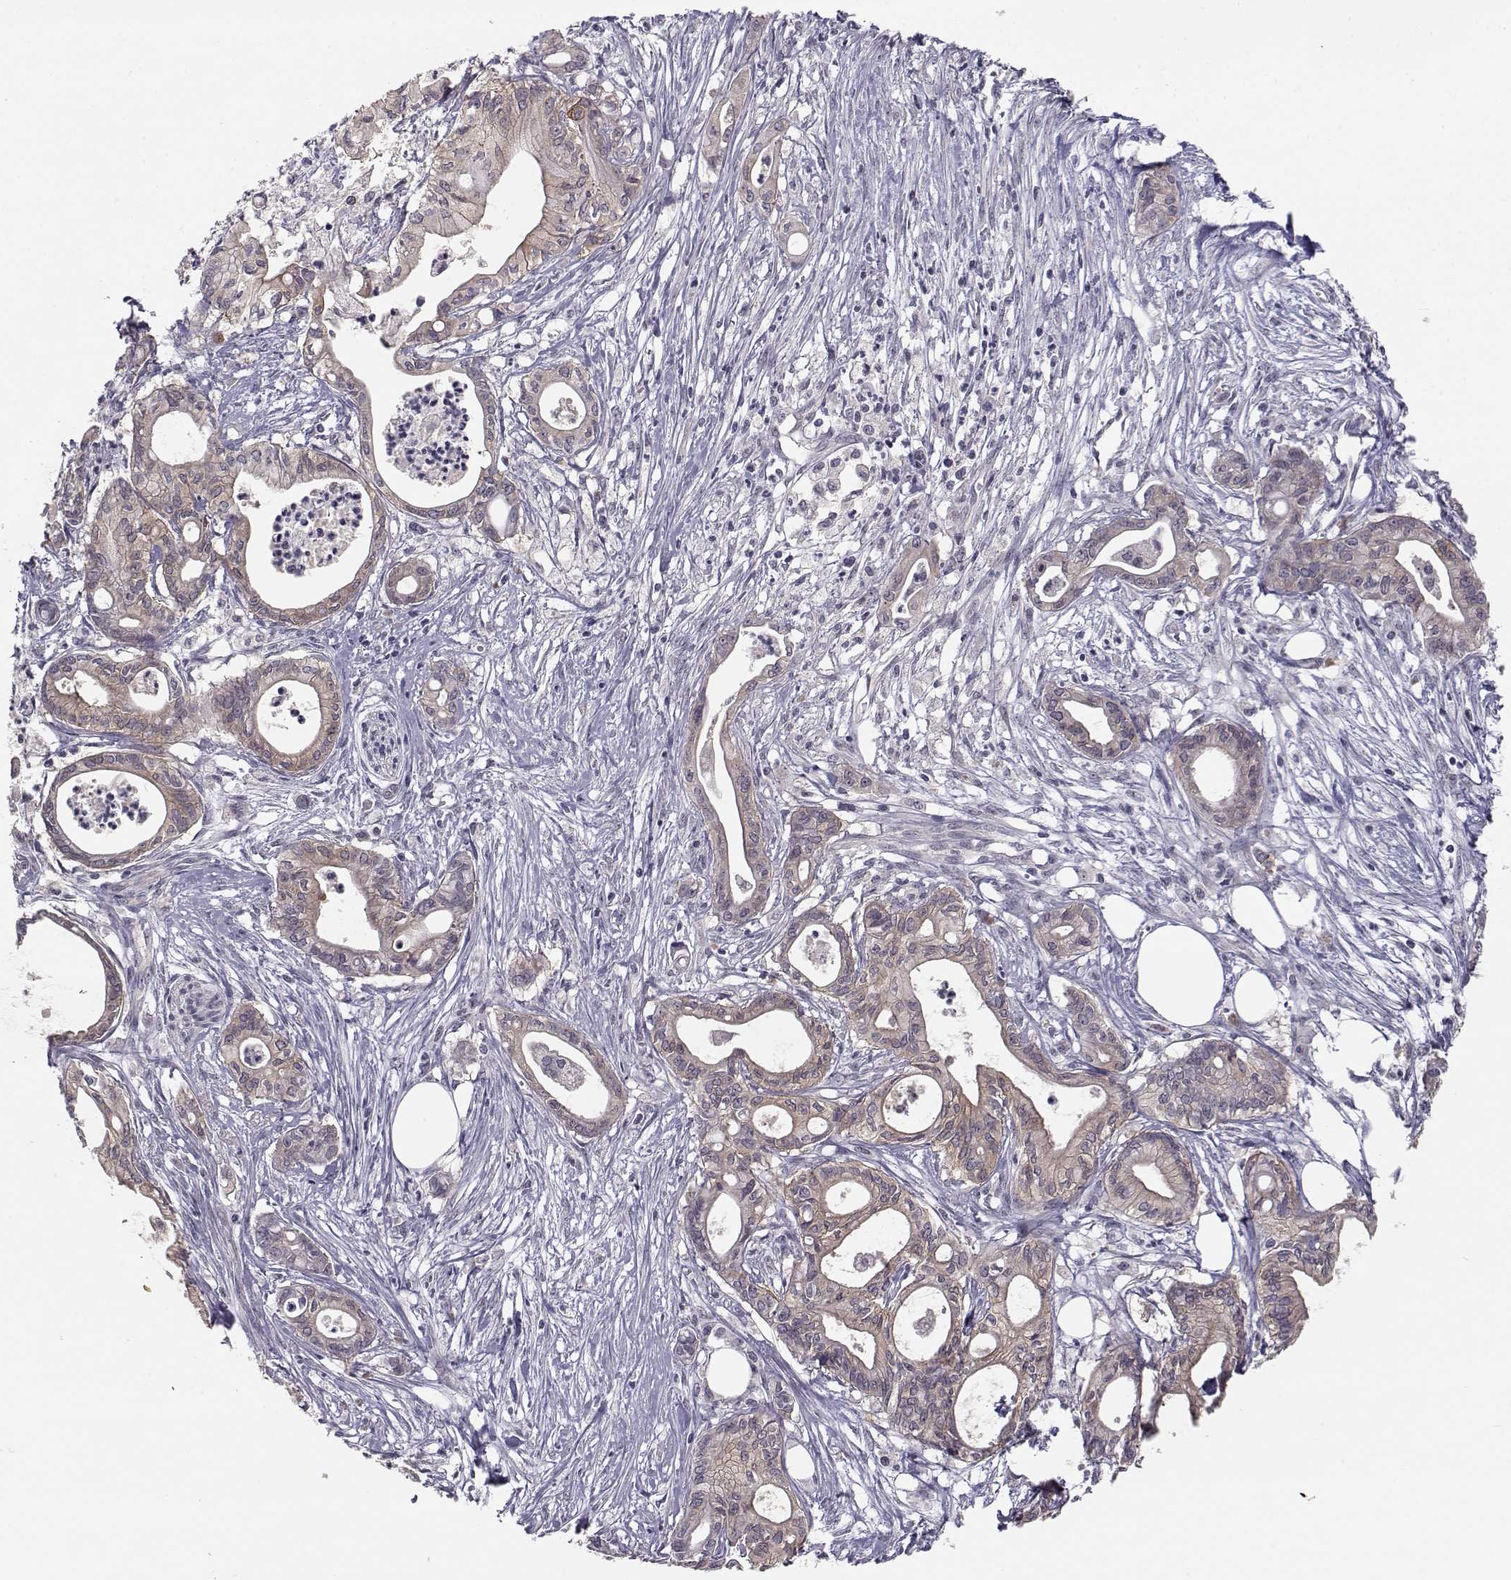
{"staining": {"intensity": "weak", "quantity": "25%-75%", "location": "cytoplasmic/membranous"}, "tissue": "pancreatic cancer", "cell_type": "Tumor cells", "image_type": "cancer", "snomed": [{"axis": "morphology", "description": "Adenocarcinoma, NOS"}, {"axis": "topography", "description": "Pancreas"}], "caption": "The image exhibits immunohistochemical staining of pancreatic adenocarcinoma. There is weak cytoplasmic/membranous expression is seen in about 25%-75% of tumor cells.", "gene": "KIF13B", "patient": {"sex": "male", "age": 71}}